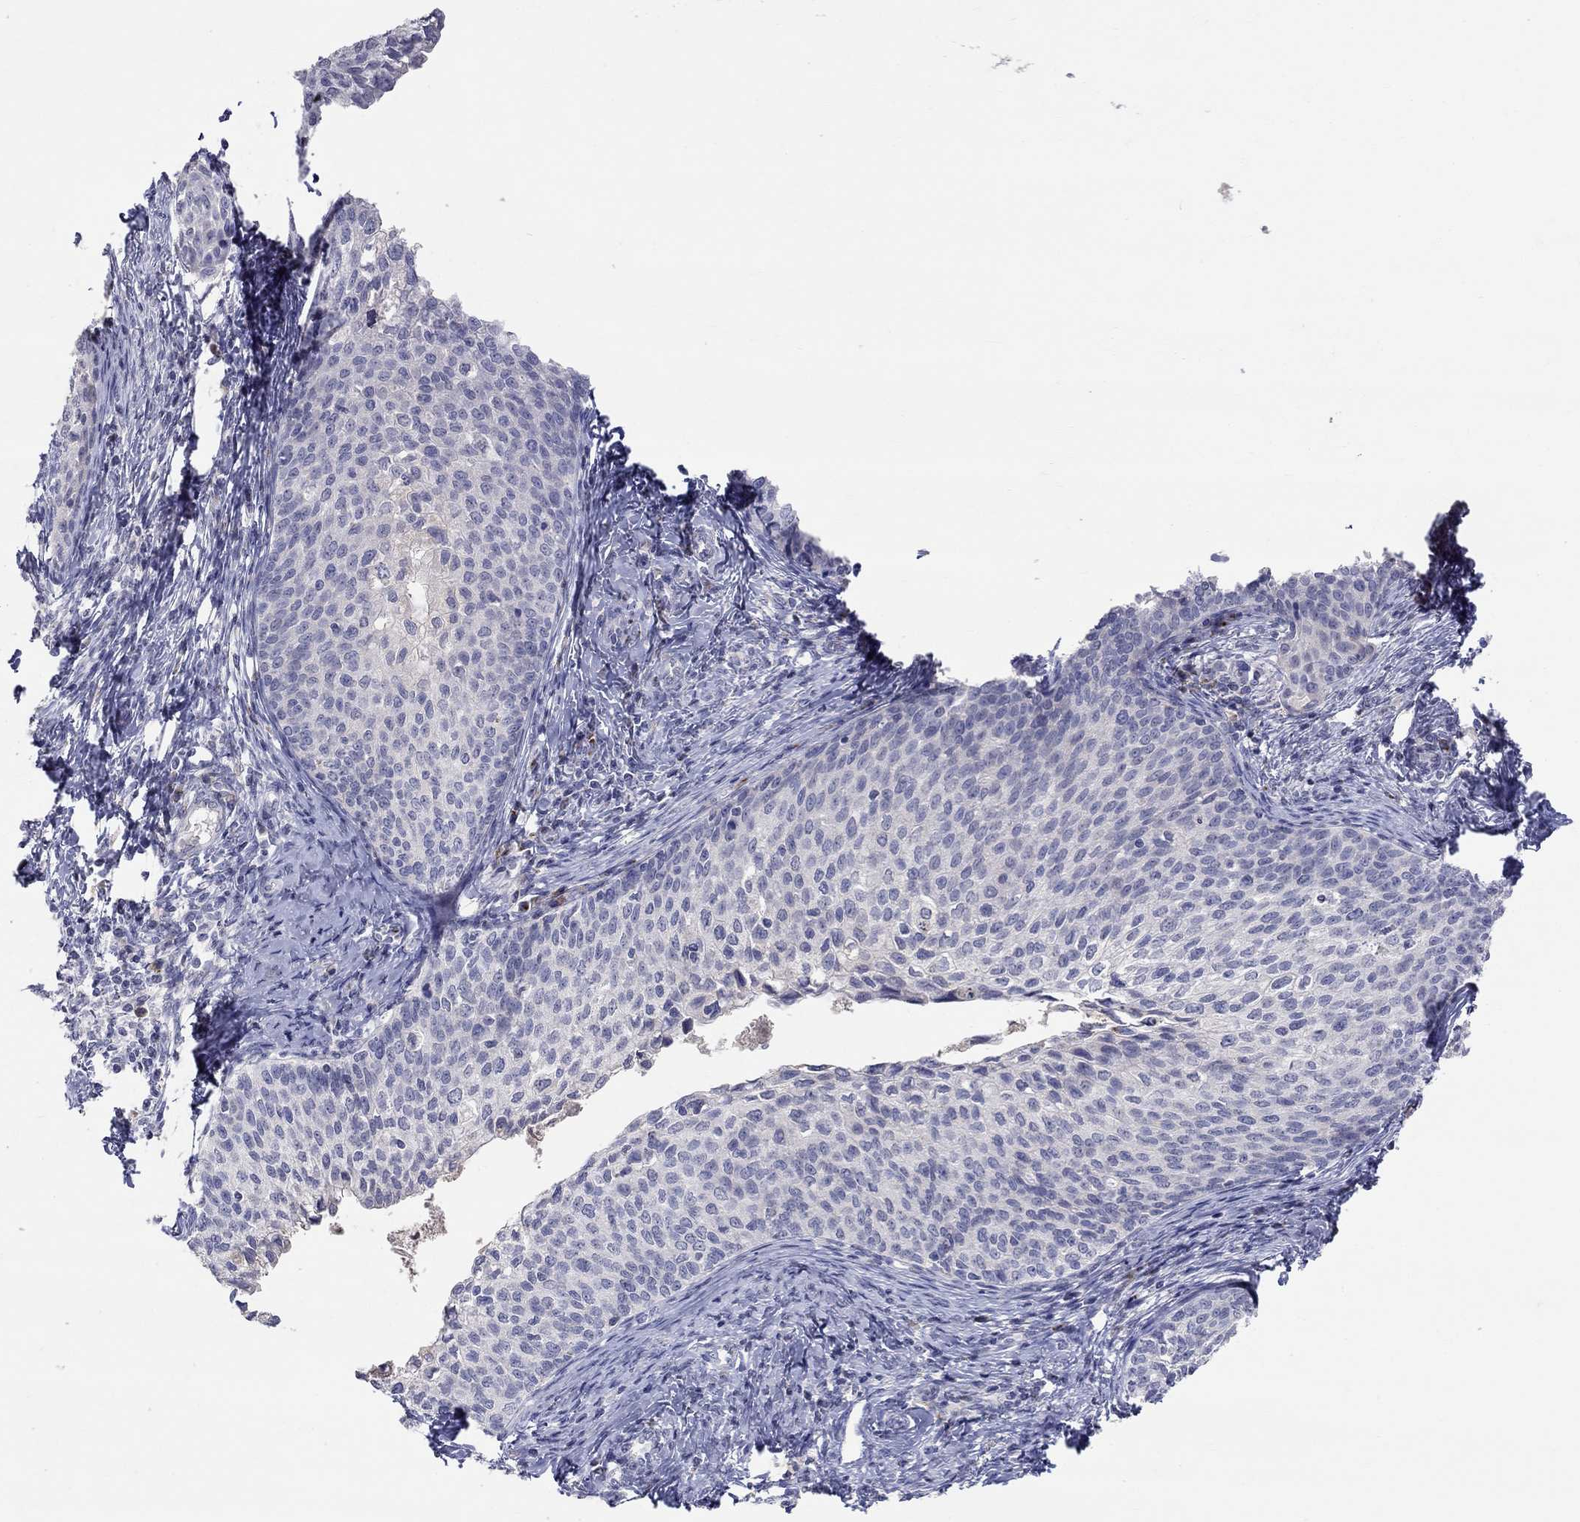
{"staining": {"intensity": "negative", "quantity": "none", "location": "none"}, "tissue": "cervical cancer", "cell_type": "Tumor cells", "image_type": "cancer", "snomed": [{"axis": "morphology", "description": "Squamous cell carcinoma, NOS"}, {"axis": "topography", "description": "Cervix"}], "caption": "IHC of human cervical cancer exhibits no positivity in tumor cells.", "gene": "HMX2", "patient": {"sex": "female", "age": 51}}